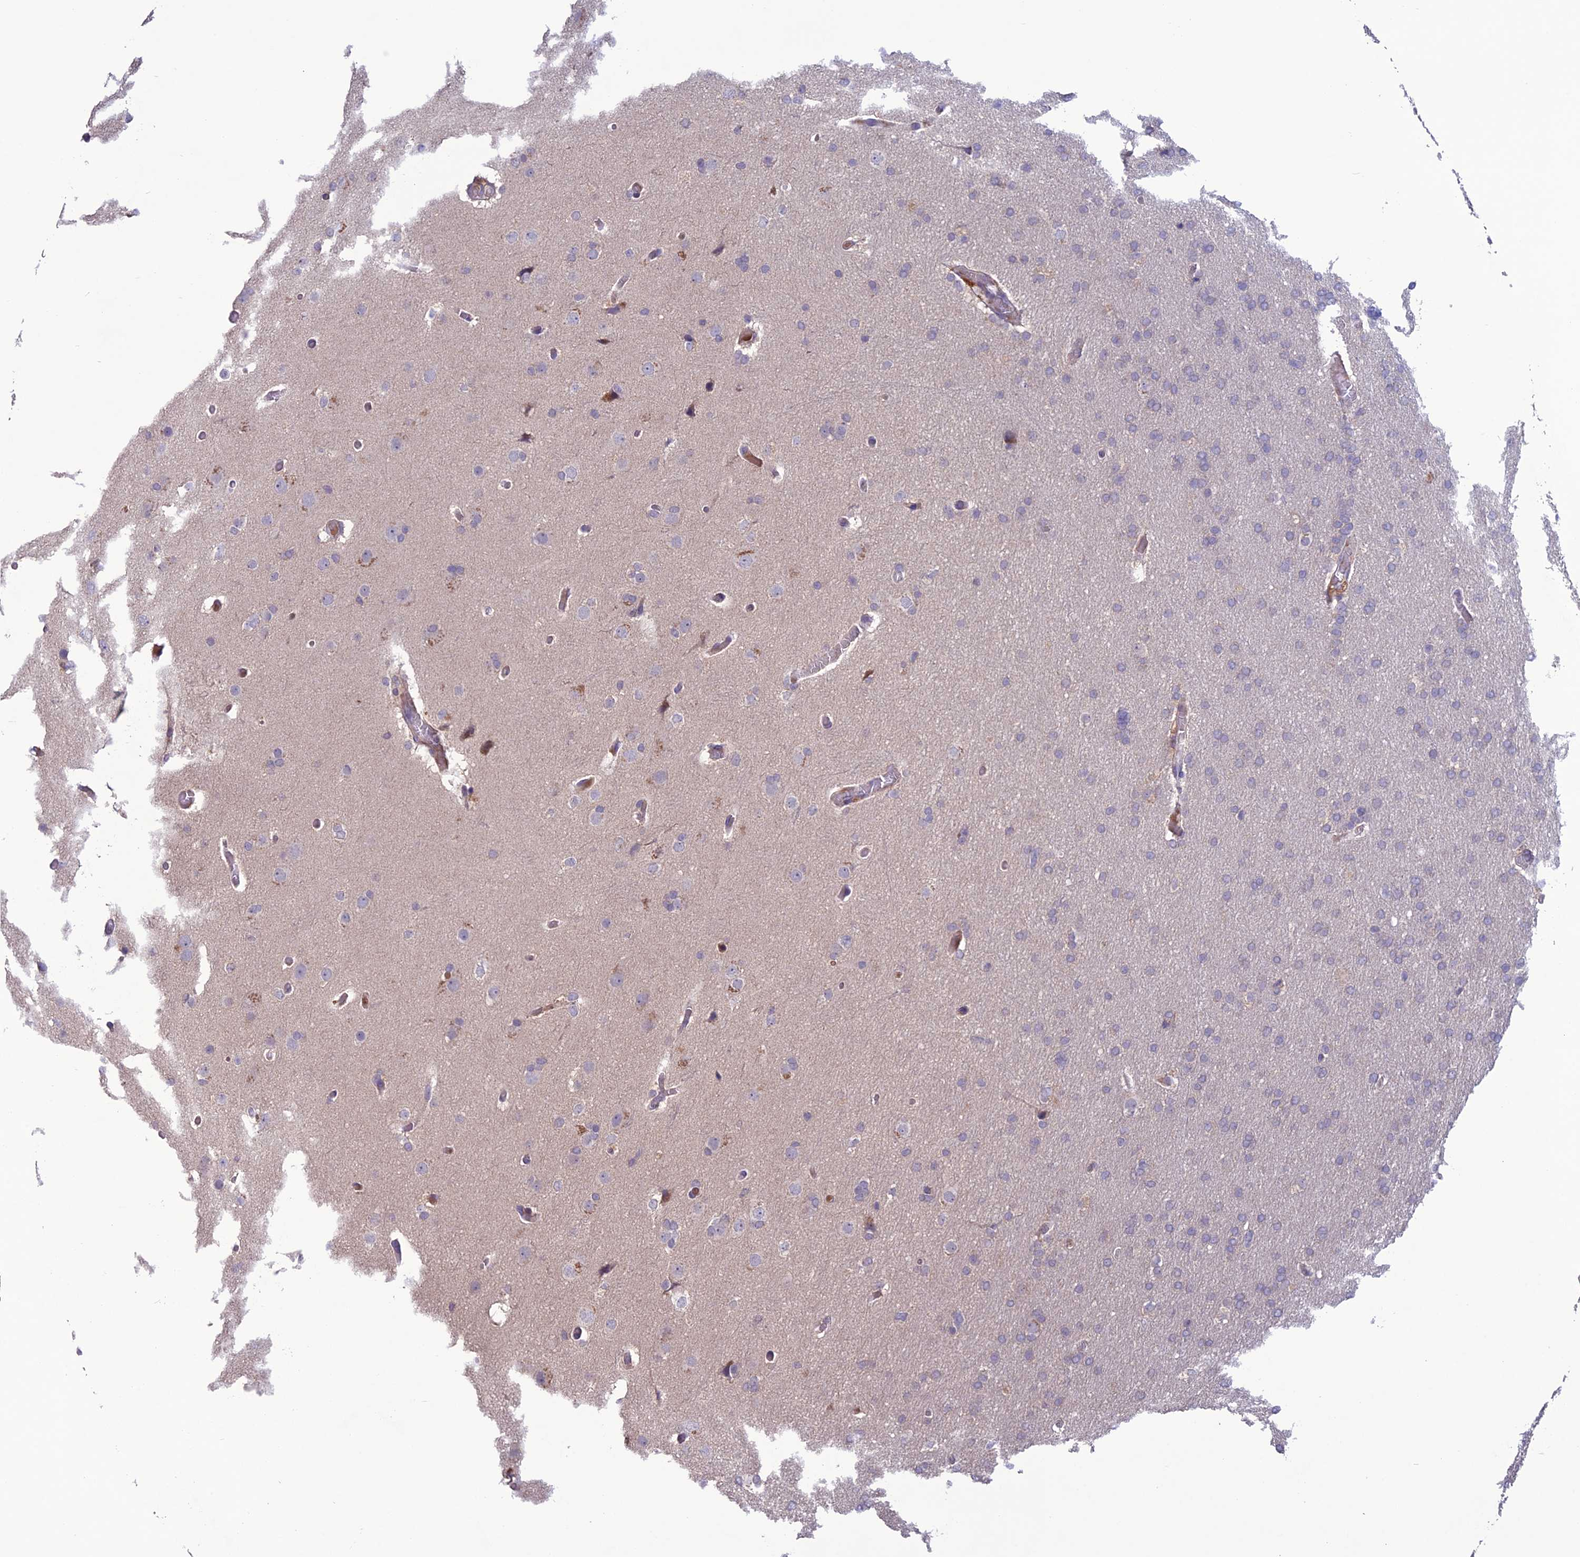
{"staining": {"intensity": "negative", "quantity": "none", "location": "none"}, "tissue": "glioma", "cell_type": "Tumor cells", "image_type": "cancer", "snomed": [{"axis": "morphology", "description": "Glioma, malignant, High grade"}, {"axis": "topography", "description": "Cerebral cortex"}], "caption": "IHC micrograph of neoplastic tissue: human glioma stained with DAB shows no significant protein expression in tumor cells.", "gene": "C2orf76", "patient": {"sex": "female", "age": 36}}